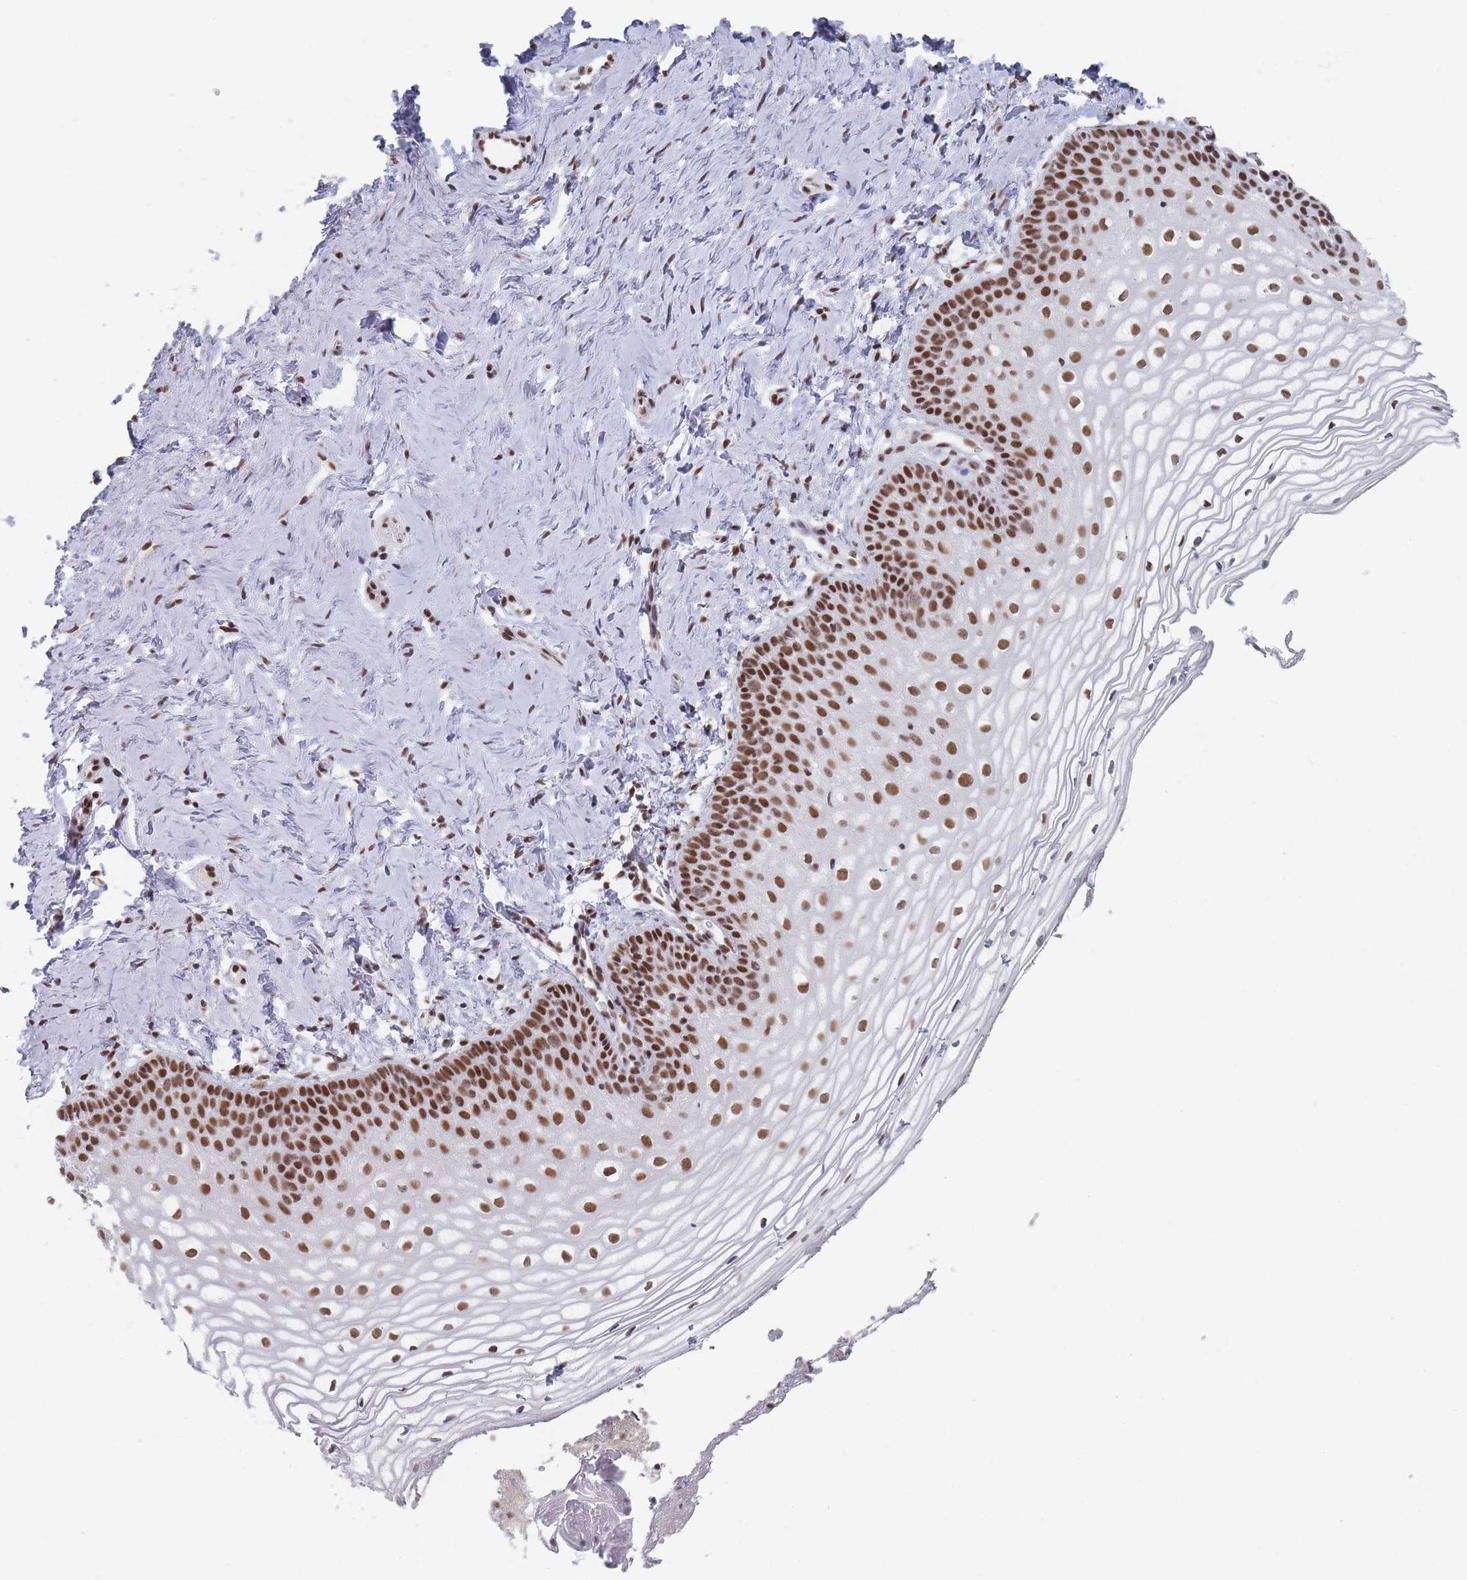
{"staining": {"intensity": "strong", "quantity": ">75%", "location": "nuclear"}, "tissue": "vagina", "cell_type": "Squamous epithelial cells", "image_type": "normal", "snomed": [{"axis": "morphology", "description": "Normal tissue, NOS"}, {"axis": "topography", "description": "Vagina"}], "caption": "This micrograph demonstrates immunohistochemistry staining of unremarkable vagina, with high strong nuclear positivity in approximately >75% of squamous epithelial cells.", "gene": "SAFB2", "patient": {"sex": "female", "age": 56}}